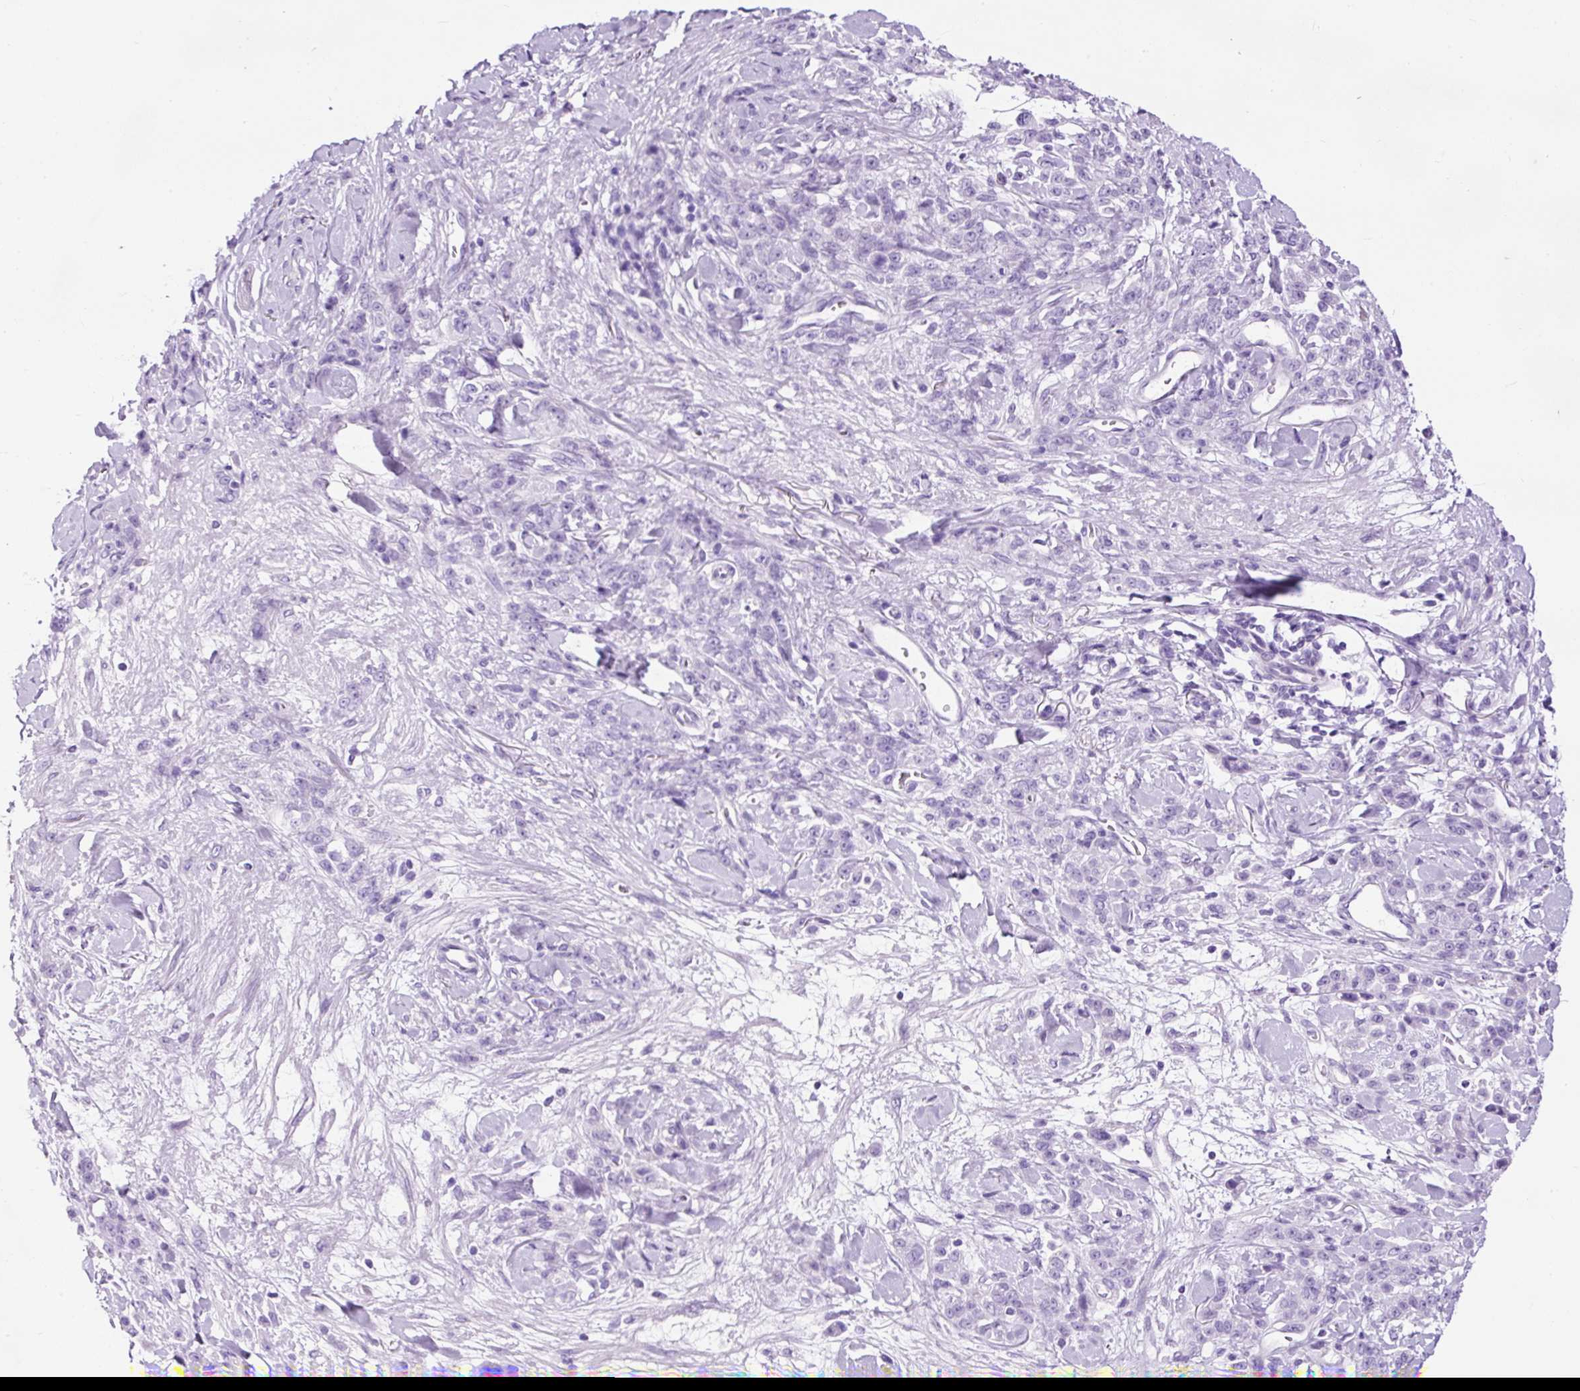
{"staining": {"intensity": "negative", "quantity": "none", "location": "none"}, "tissue": "stomach cancer", "cell_type": "Tumor cells", "image_type": "cancer", "snomed": [{"axis": "morphology", "description": "Normal tissue, NOS"}, {"axis": "morphology", "description": "Adenocarcinoma, NOS"}, {"axis": "topography", "description": "Stomach"}], "caption": "Immunohistochemistry (IHC) histopathology image of stomach cancer (adenocarcinoma) stained for a protein (brown), which reveals no expression in tumor cells. (DAB (3,3'-diaminobenzidine) immunohistochemistry with hematoxylin counter stain).", "gene": "STOX2", "patient": {"sex": "male", "age": 82}}